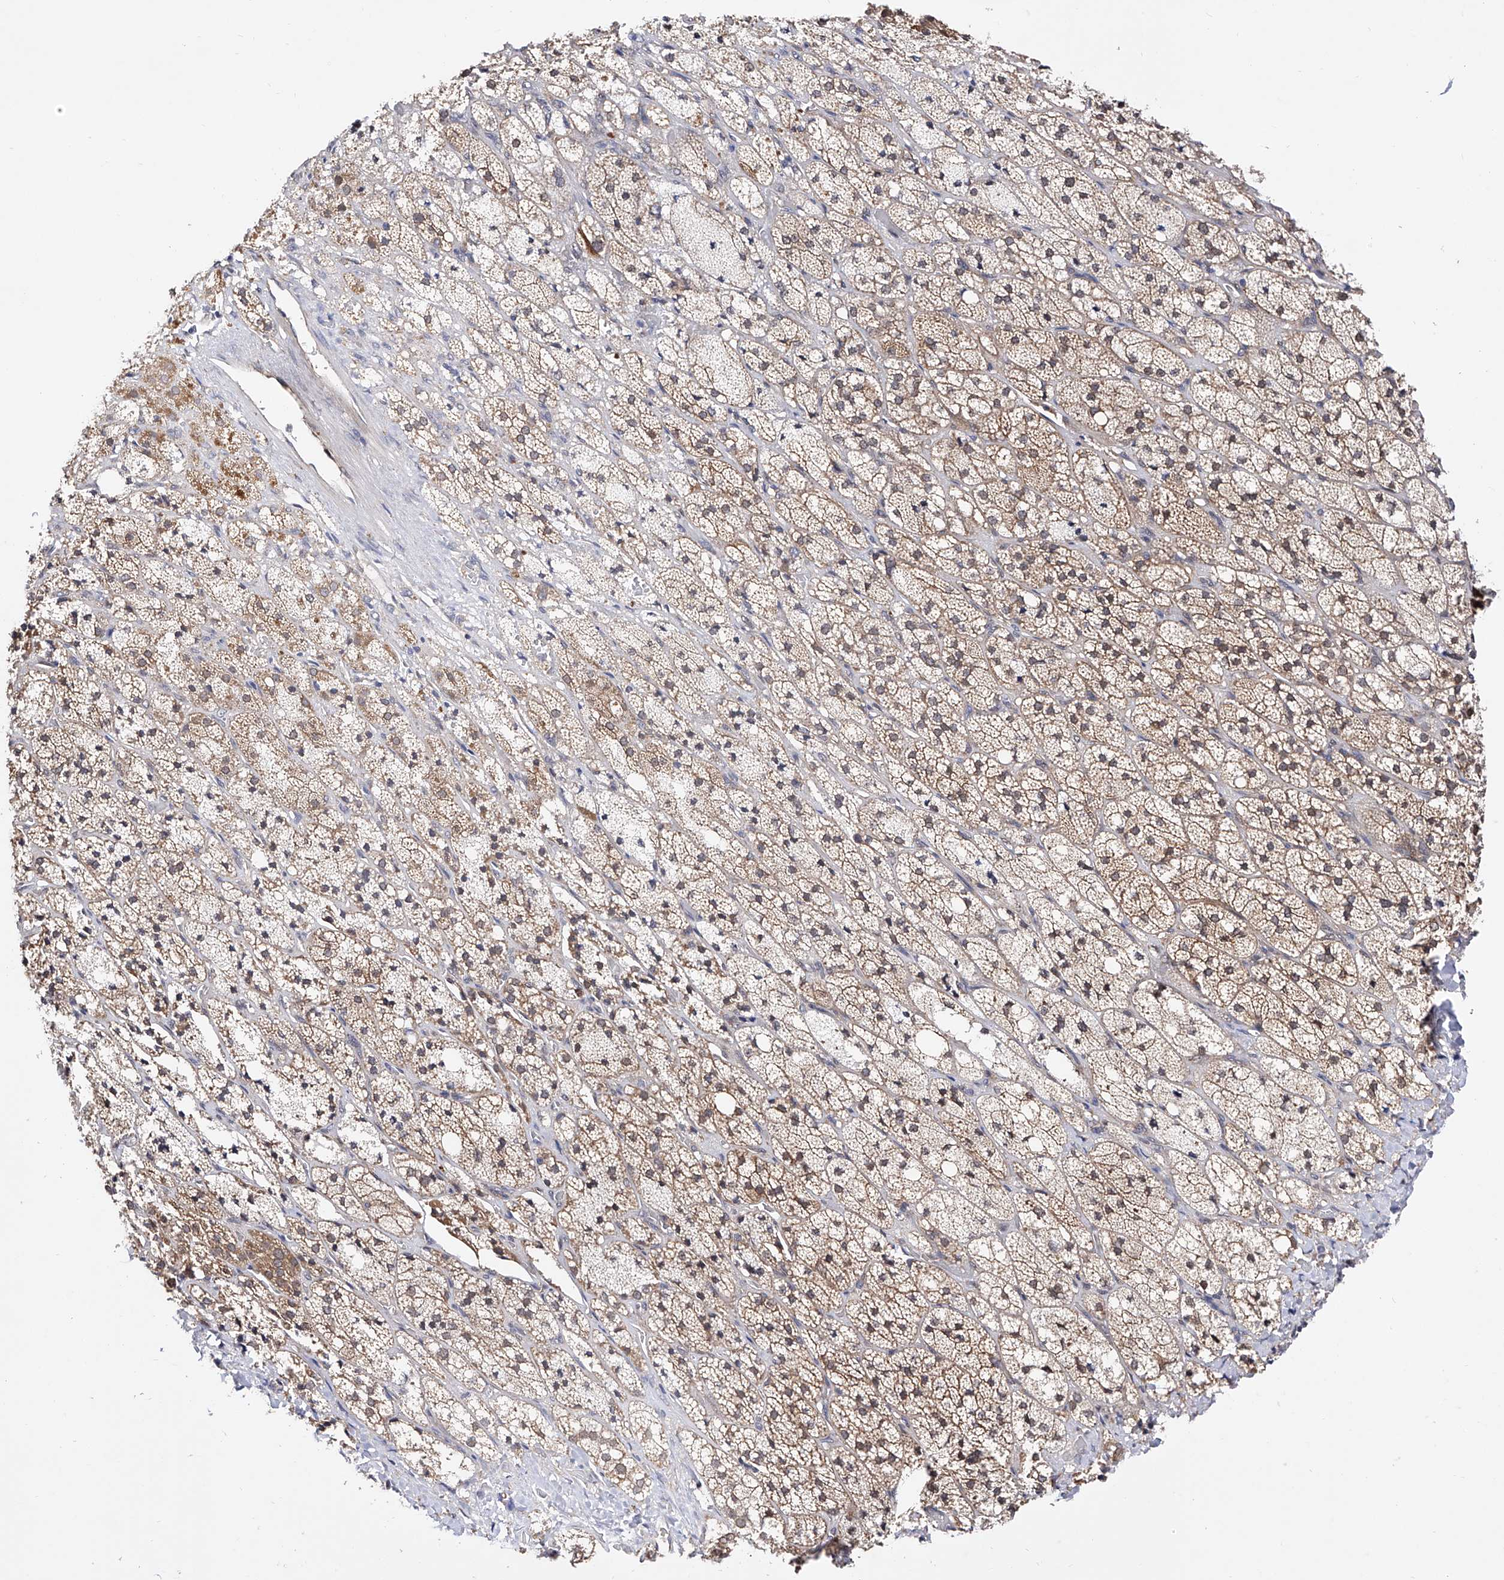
{"staining": {"intensity": "moderate", "quantity": ">75%", "location": "cytoplasmic/membranous"}, "tissue": "adrenal gland", "cell_type": "Glandular cells", "image_type": "normal", "snomed": [{"axis": "morphology", "description": "Normal tissue, NOS"}, {"axis": "topography", "description": "Adrenal gland"}], "caption": "This is a histology image of immunohistochemistry (IHC) staining of normal adrenal gland, which shows moderate positivity in the cytoplasmic/membranous of glandular cells.", "gene": "USP45", "patient": {"sex": "male", "age": 61}}